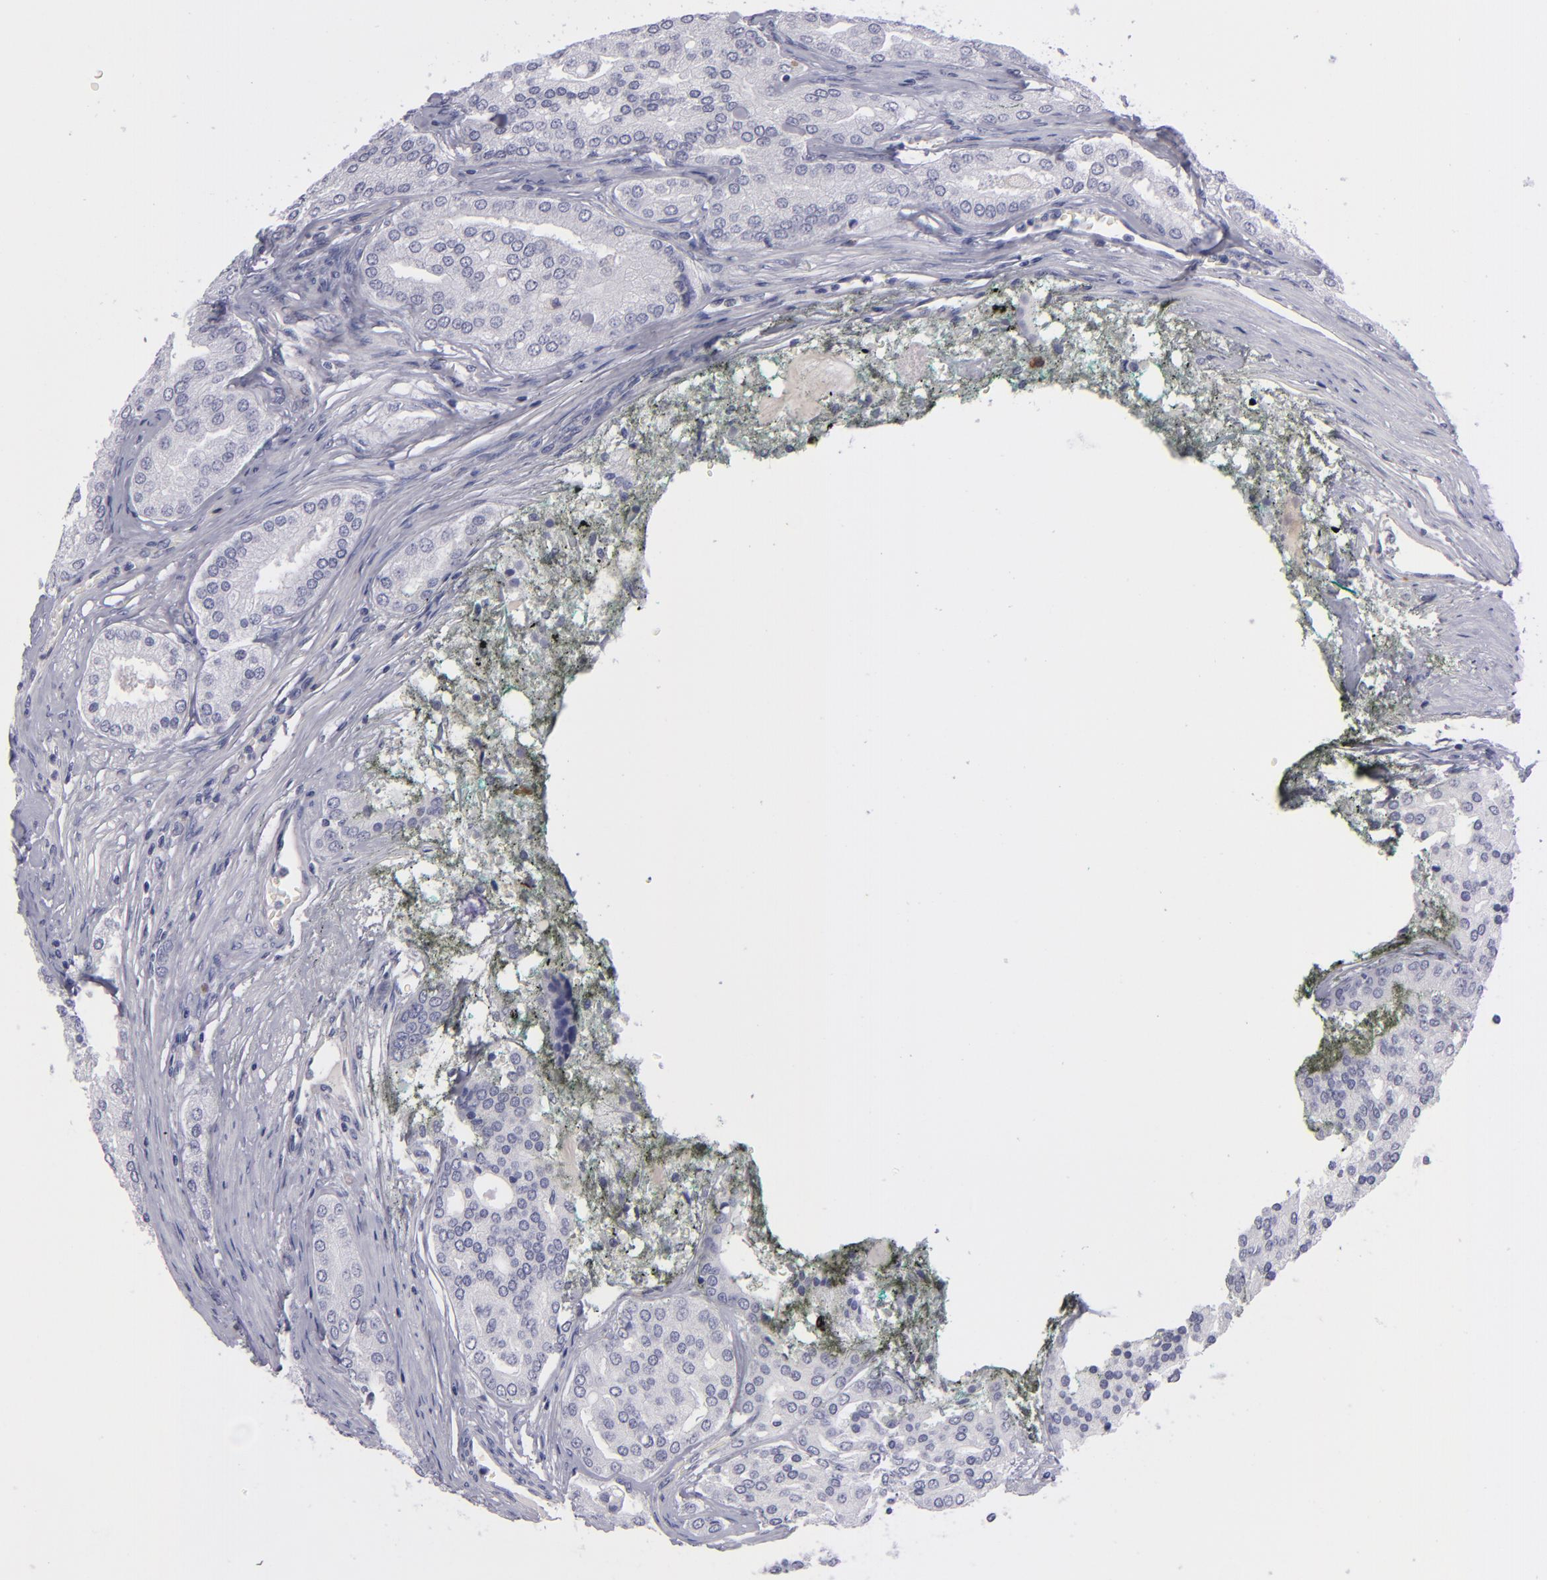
{"staining": {"intensity": "negative", "quantity": "none", "location": "none"}, "tissue": "prostate cancer", "cell_type": "Tumor cells", "image_type": "cancer", "snomed": [{"axis": "morphology", "description": "Adenocarcinoma, High grade"}, {"axis": "topography", "description": "Prostate"}], "caption": "Micrograph shows no significant protein positivity in tumor cells of prostate adenocarcinoma (high-grade).", "gene": "ITGB4", "patient": {"sex": "male", "age": 64}}